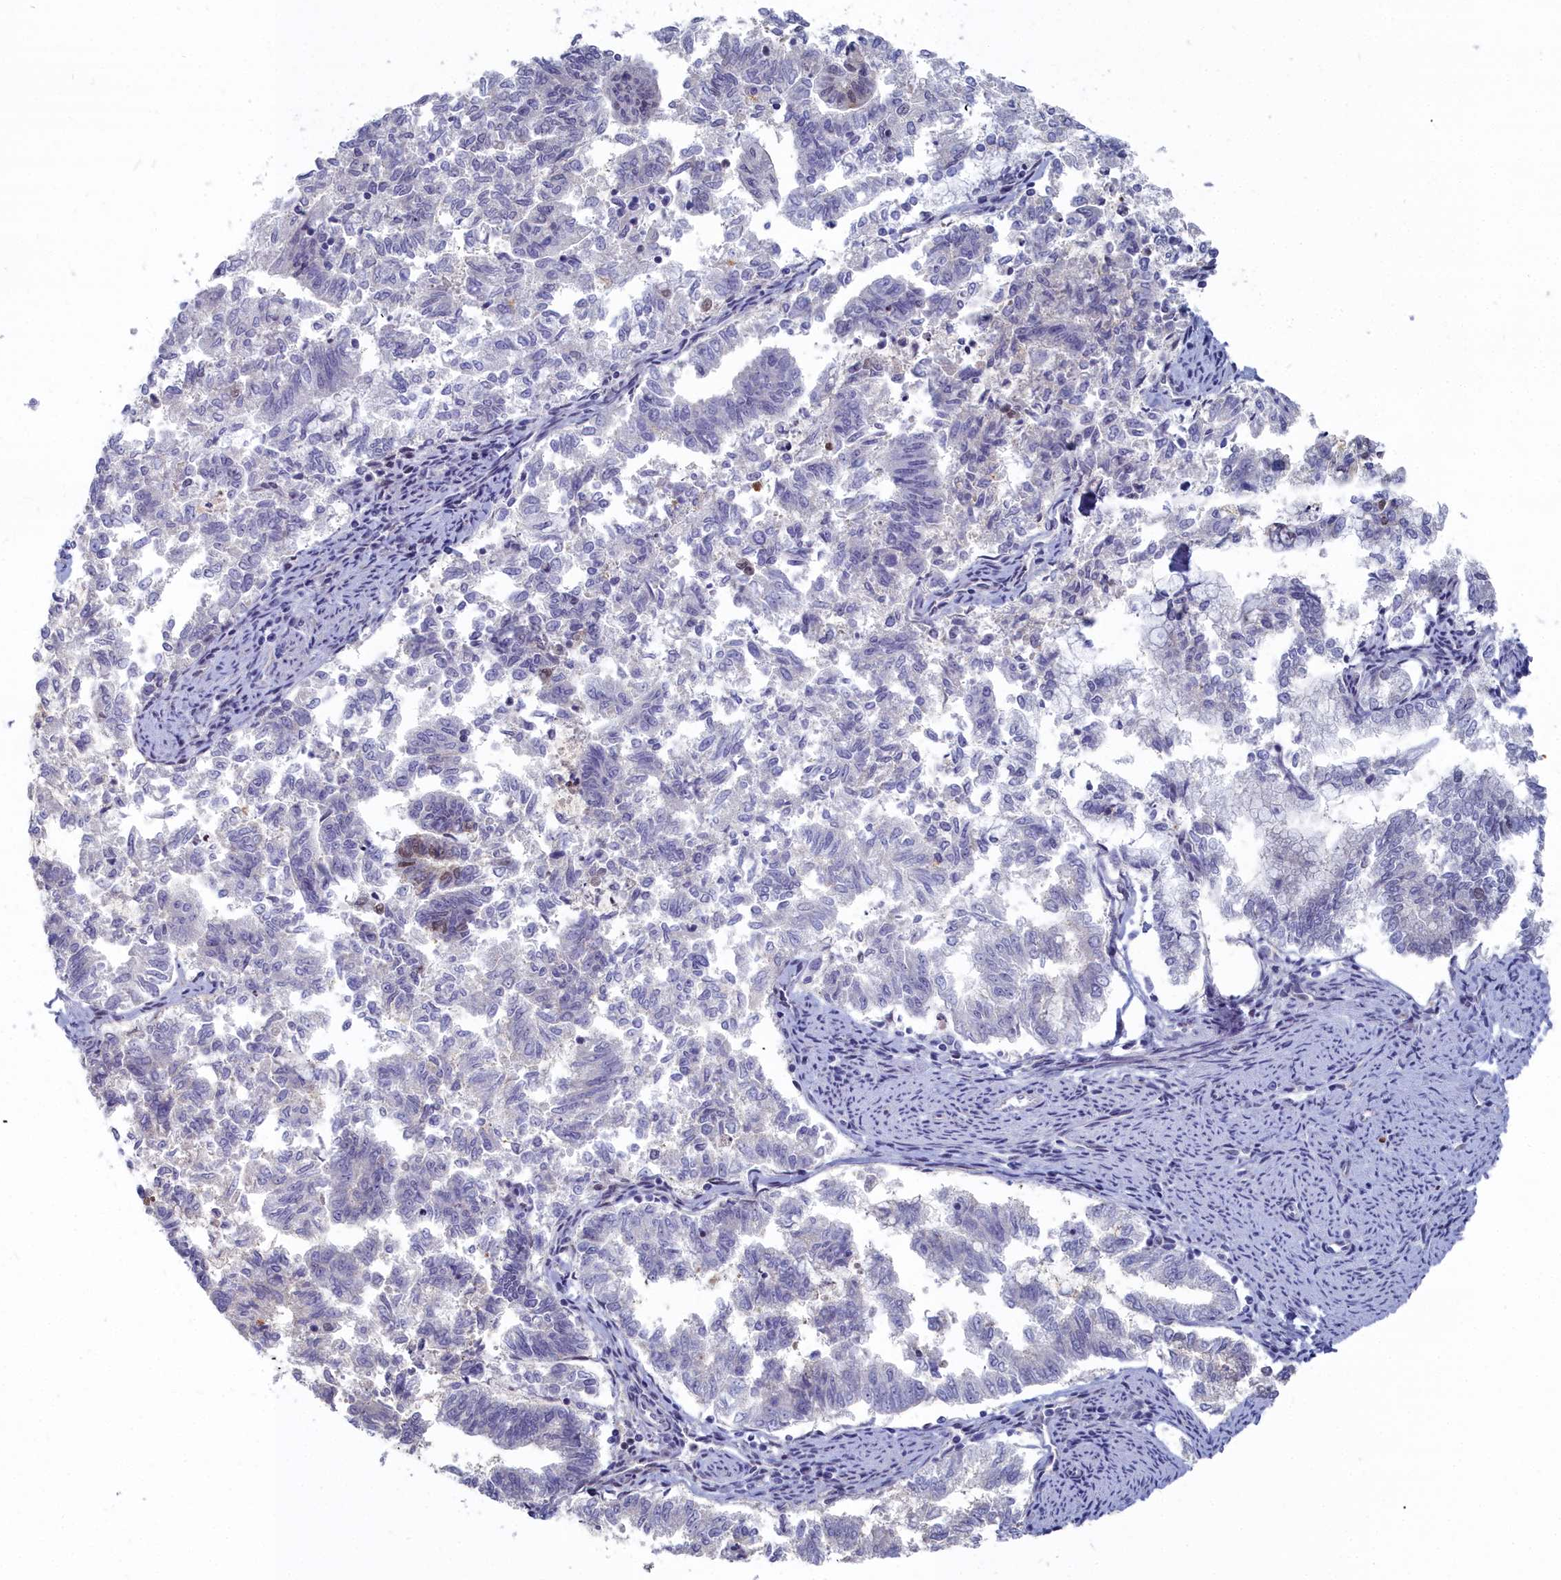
{"staining": {"intensity": "negative", "quantity": "none", "location": "none"}, "tissue": "endometrial cancer", "cell_type": "Tumor cells", "image_type": "cancer", "snomed": [{"axis": "morphology", "description": "Adenocarcinoma, NOS"}, {"axis": "topography", "description": "Endometrium"}], "caption": "Protein analysis of endometrial cancer (adenocarcinoma) shows no significant staining in tumor cells.", "gene": "RPS27A", "patient": {"sex": "female", "age": 79}}